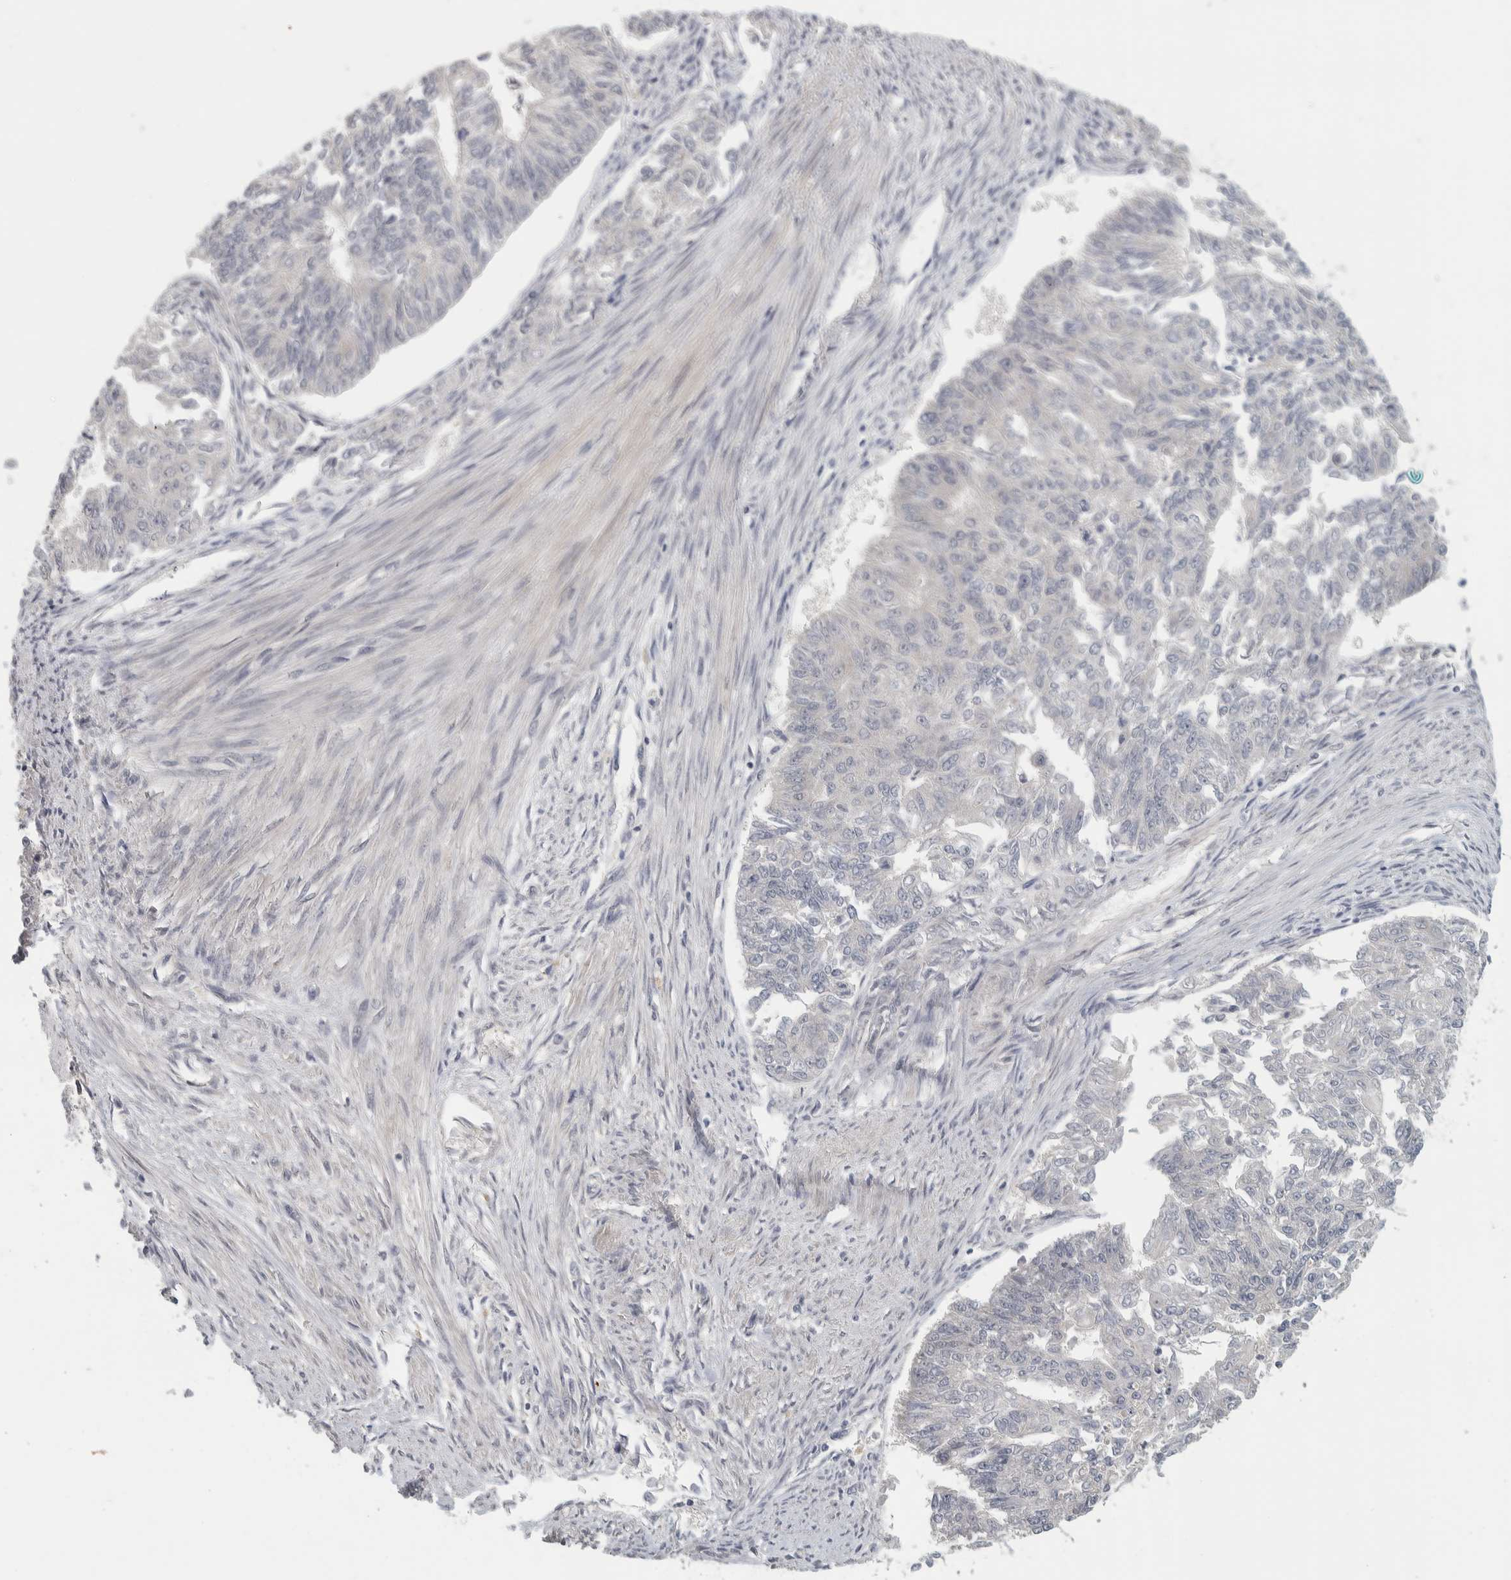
{"staining": {"intensity": "negative", "quantity": "none", "location": "none"}, "tissue": "endometrial cancer", "cell_type": "Tumor cells", "image_type": "cancer", "snomed": [{"axis": "morphology", "description": "Adenocarcinoma, NOS"}, {"axis": "topography", "description": "Endometrium"}], "caption": "An IHC histopathology image of endometrial adenocarcinoma is shown. There is no staining in tumor cells of endometrial adenocarcinoma.", "gene": "AFP", "patient": {"sex": "female", "age": 32}}